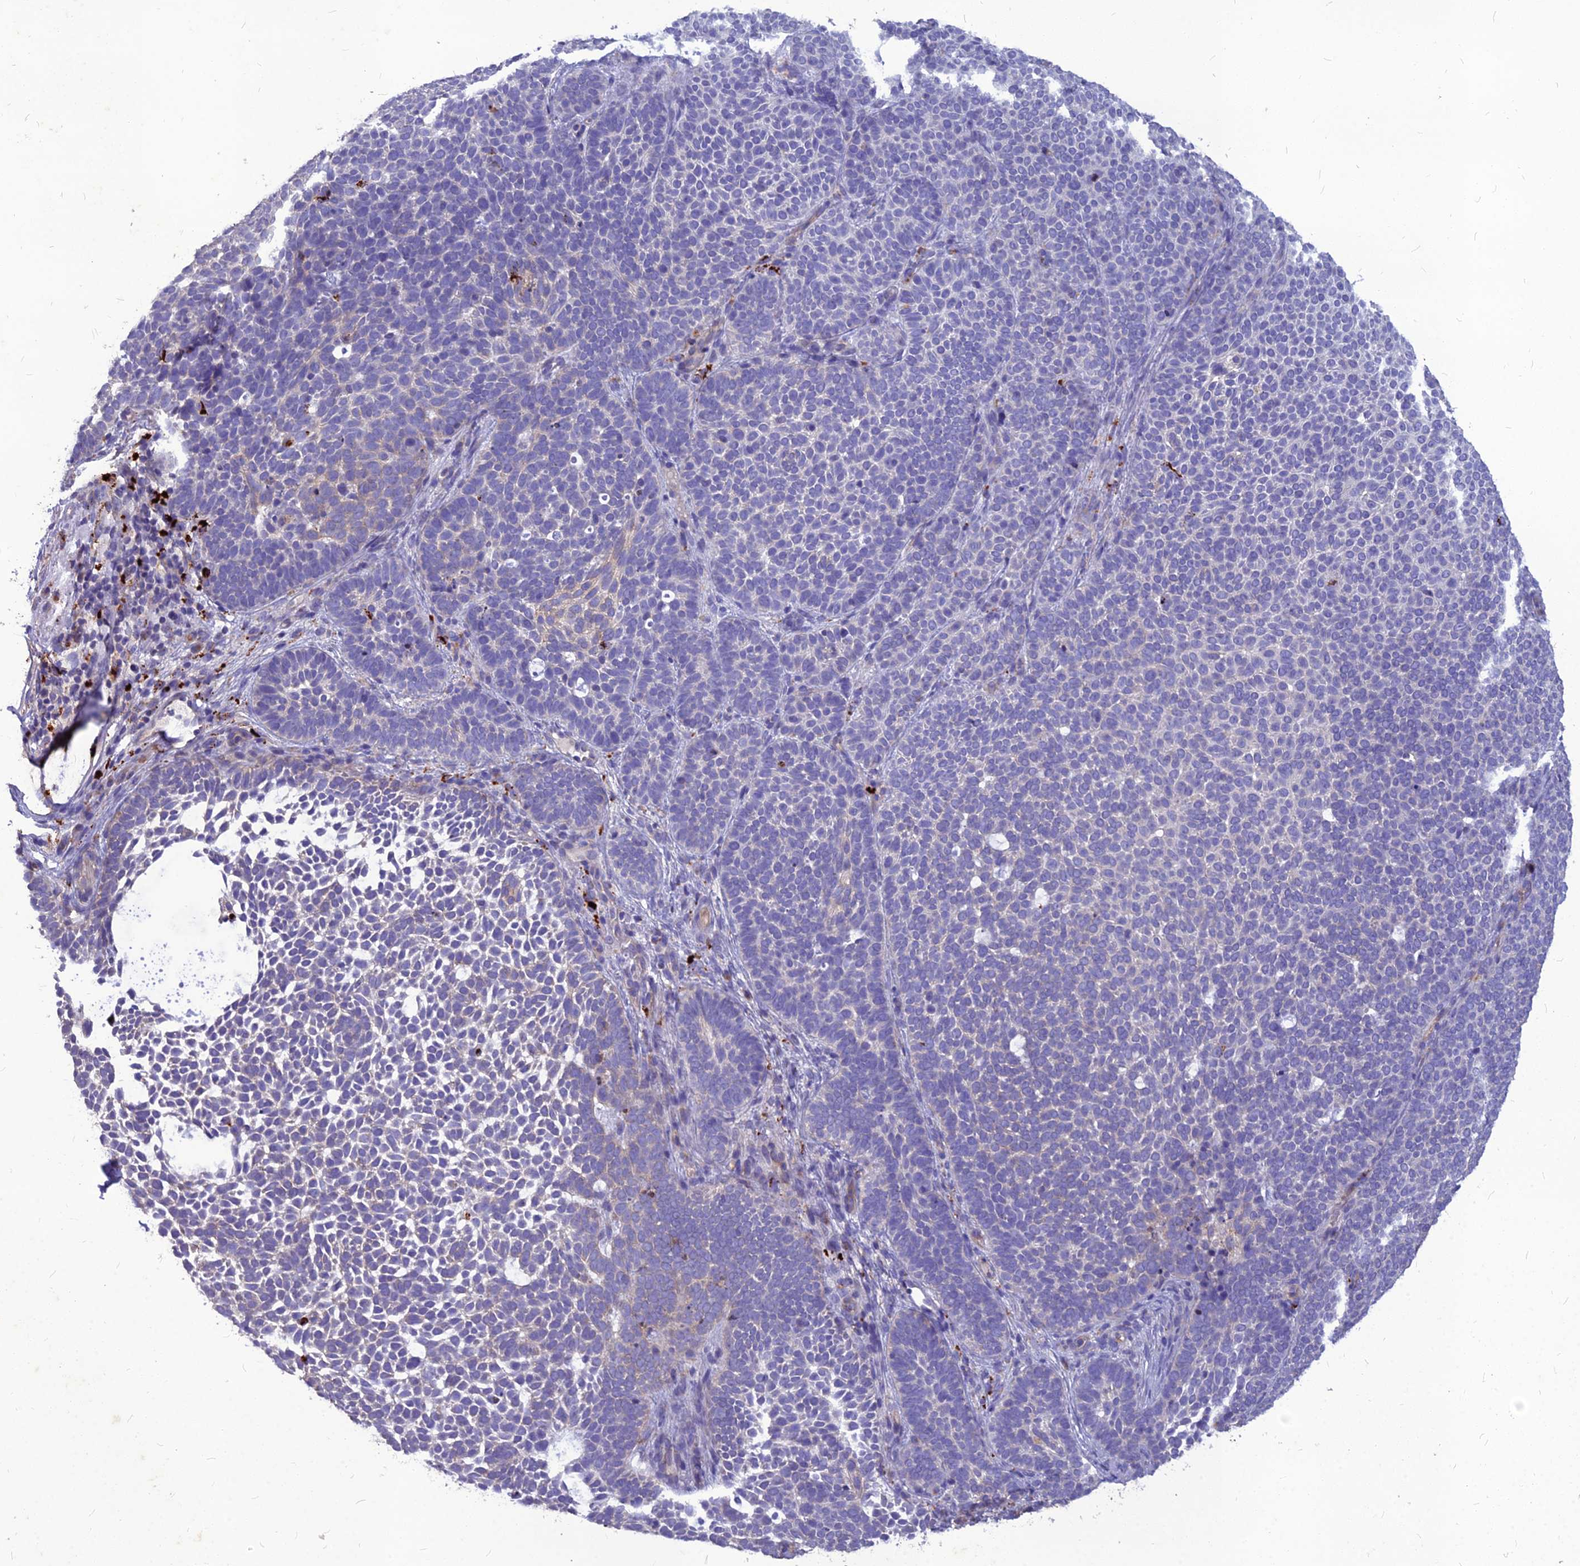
{"staining": {"intensity": "negative", "quantity": "none", "location": "none"}, "tissue": "skin cancer", "cell_type": "Tumor cells", "image_type": "cancer", "snomed": [{"axis": "morphology", "description": "Basal cell carcinoma"}, {"axis": "topography", "description": "Skin"}], "caption": "The micrograph demonstrates no staining of tumor cells in skin cancer.", "gene": "PCED1B", "patient": {"sex": "female", "age": 77}}